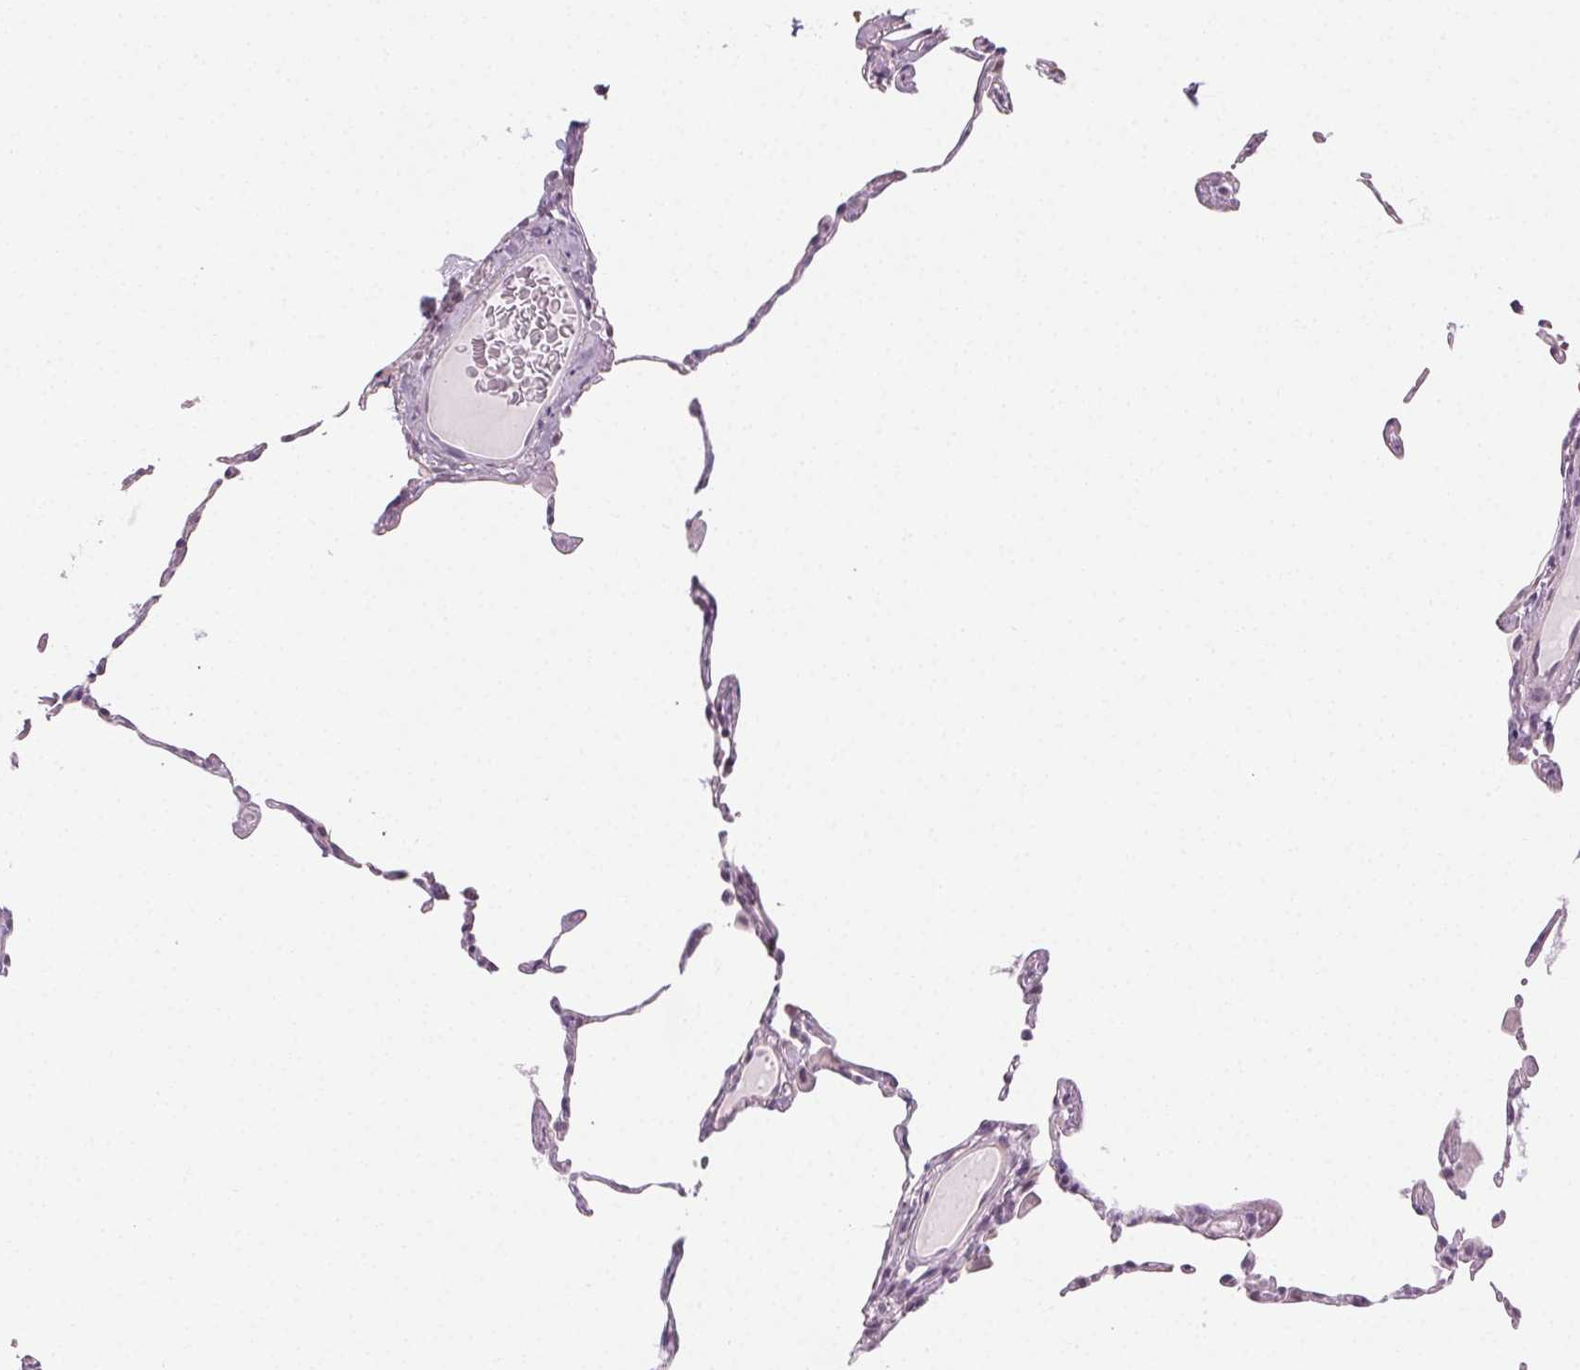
{"staining": {"intensity": "negative", "quantity": "none", "location": "none"}, "tissue": "lung", "cell_type": "Alveolar cells", "image_type": "normal", "snomed": [{"axis": "morphology", "description": "Normal tissue, NOS"}, {"axis": "topography", "description": "Lung"}], "caption": "IHC photomicrograph of benign lung: lung stained with DAB (3,3'-diaminobenzidine) demonstrates no significant protein staining in alveolar cells. (DAB immunohistochemistry (IHC) with hematoxylin counter stain).", "gene": "AIF1L", "patient": {"sex": "female", "age": 57}}